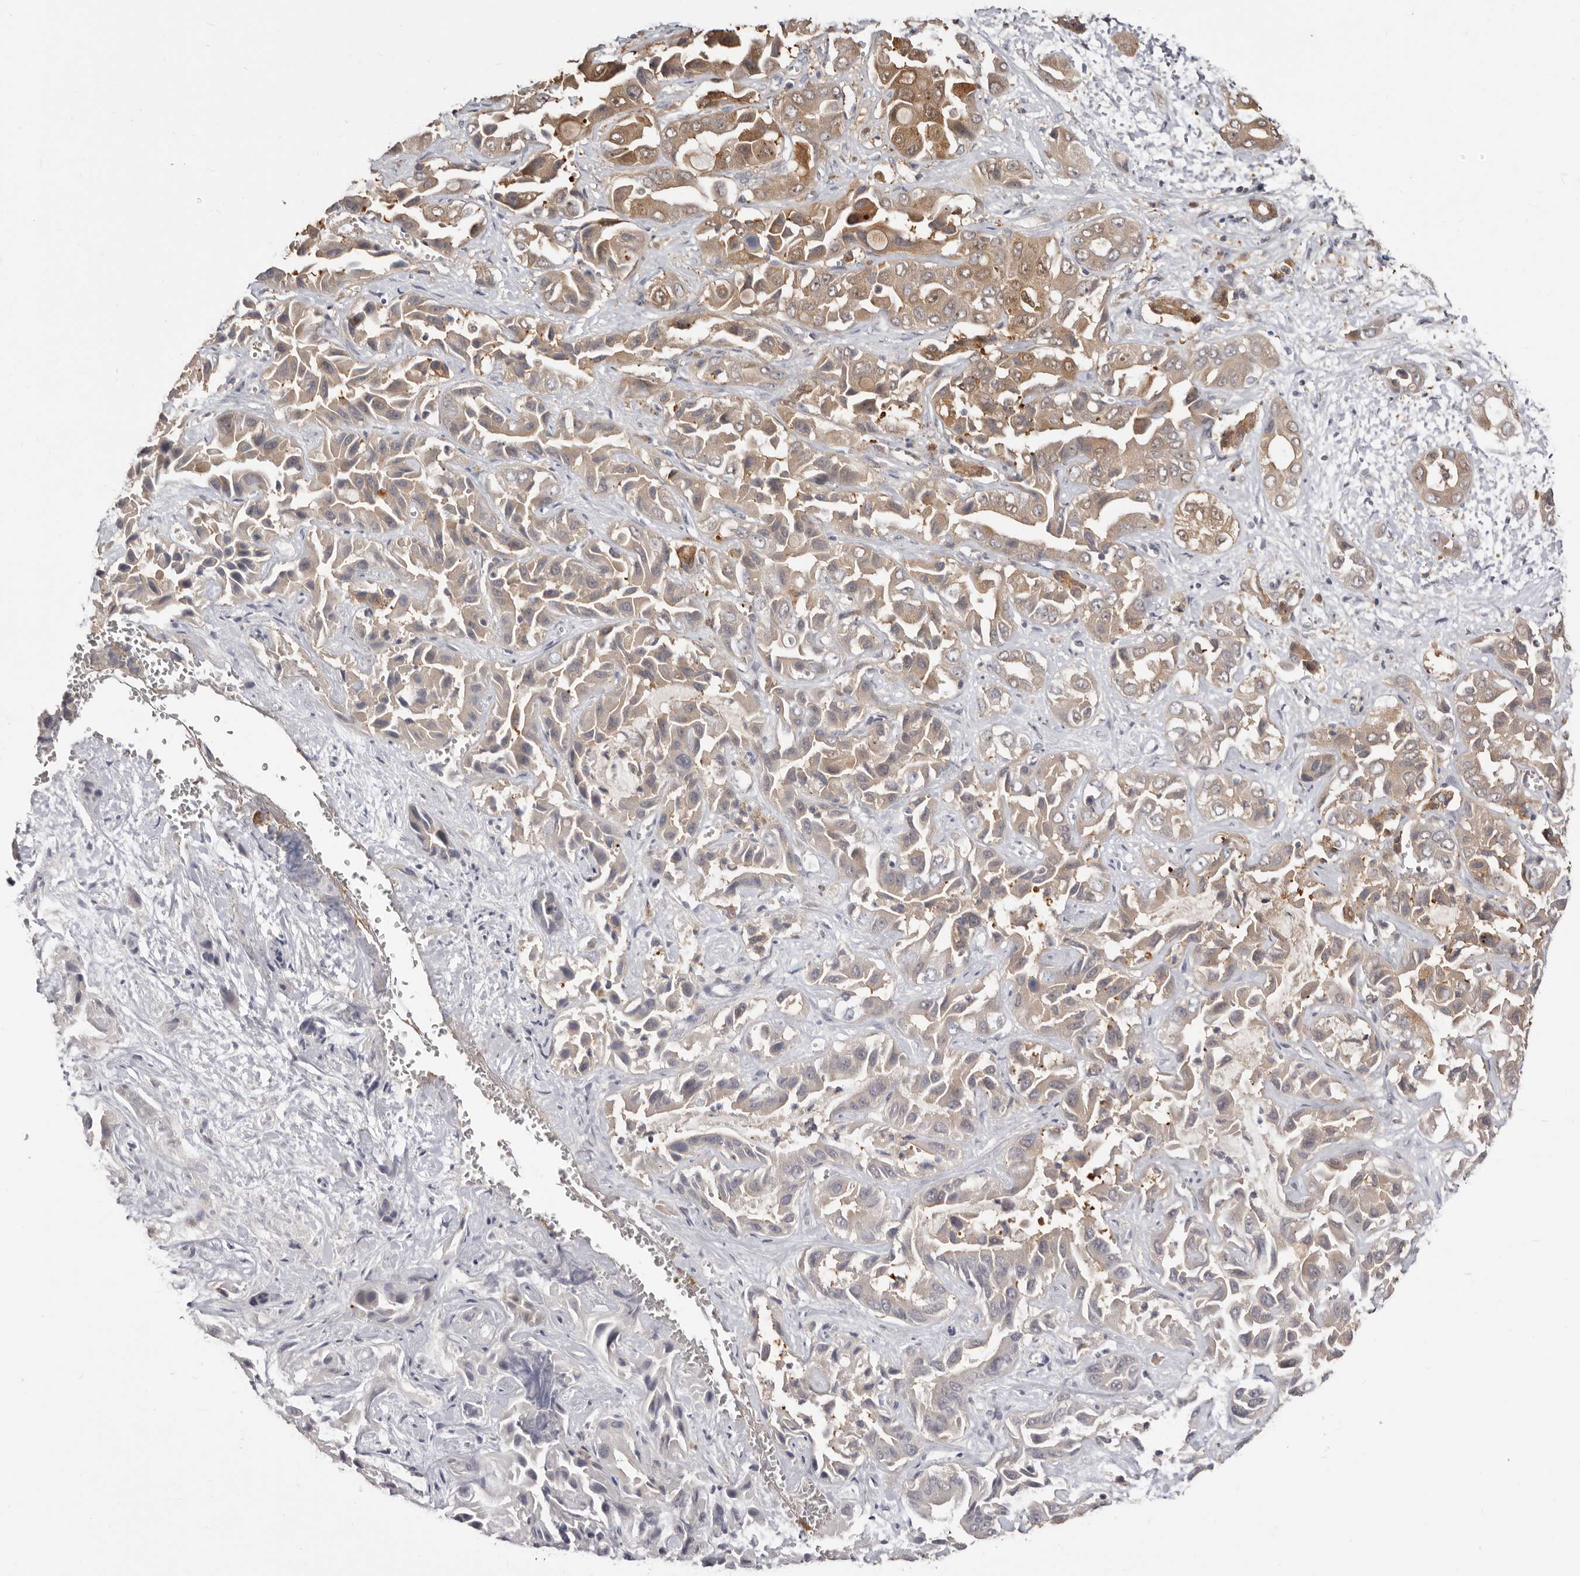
{"staining": {"intensity": "moderate", "quantity": "25%-75%", "location": "cytoplasmic/membranous"}, "tissue": "liver cancer", "cell_type": "Tumor cells", "image_type": "cancer", "snomed": [{"axis": "morphology", "description": "Cholangiocarcinoma"}, {"axis": "topography", "description": "Liver"}], "caption": "Liver cancer stained with immunohistochemistry (IHC) displays moderate cytoplasmic/membranous positivity in approximately 25%-75% of tumor cells.", "gene": "TC2N", "patient": {"sex": "female", "age": 52}}